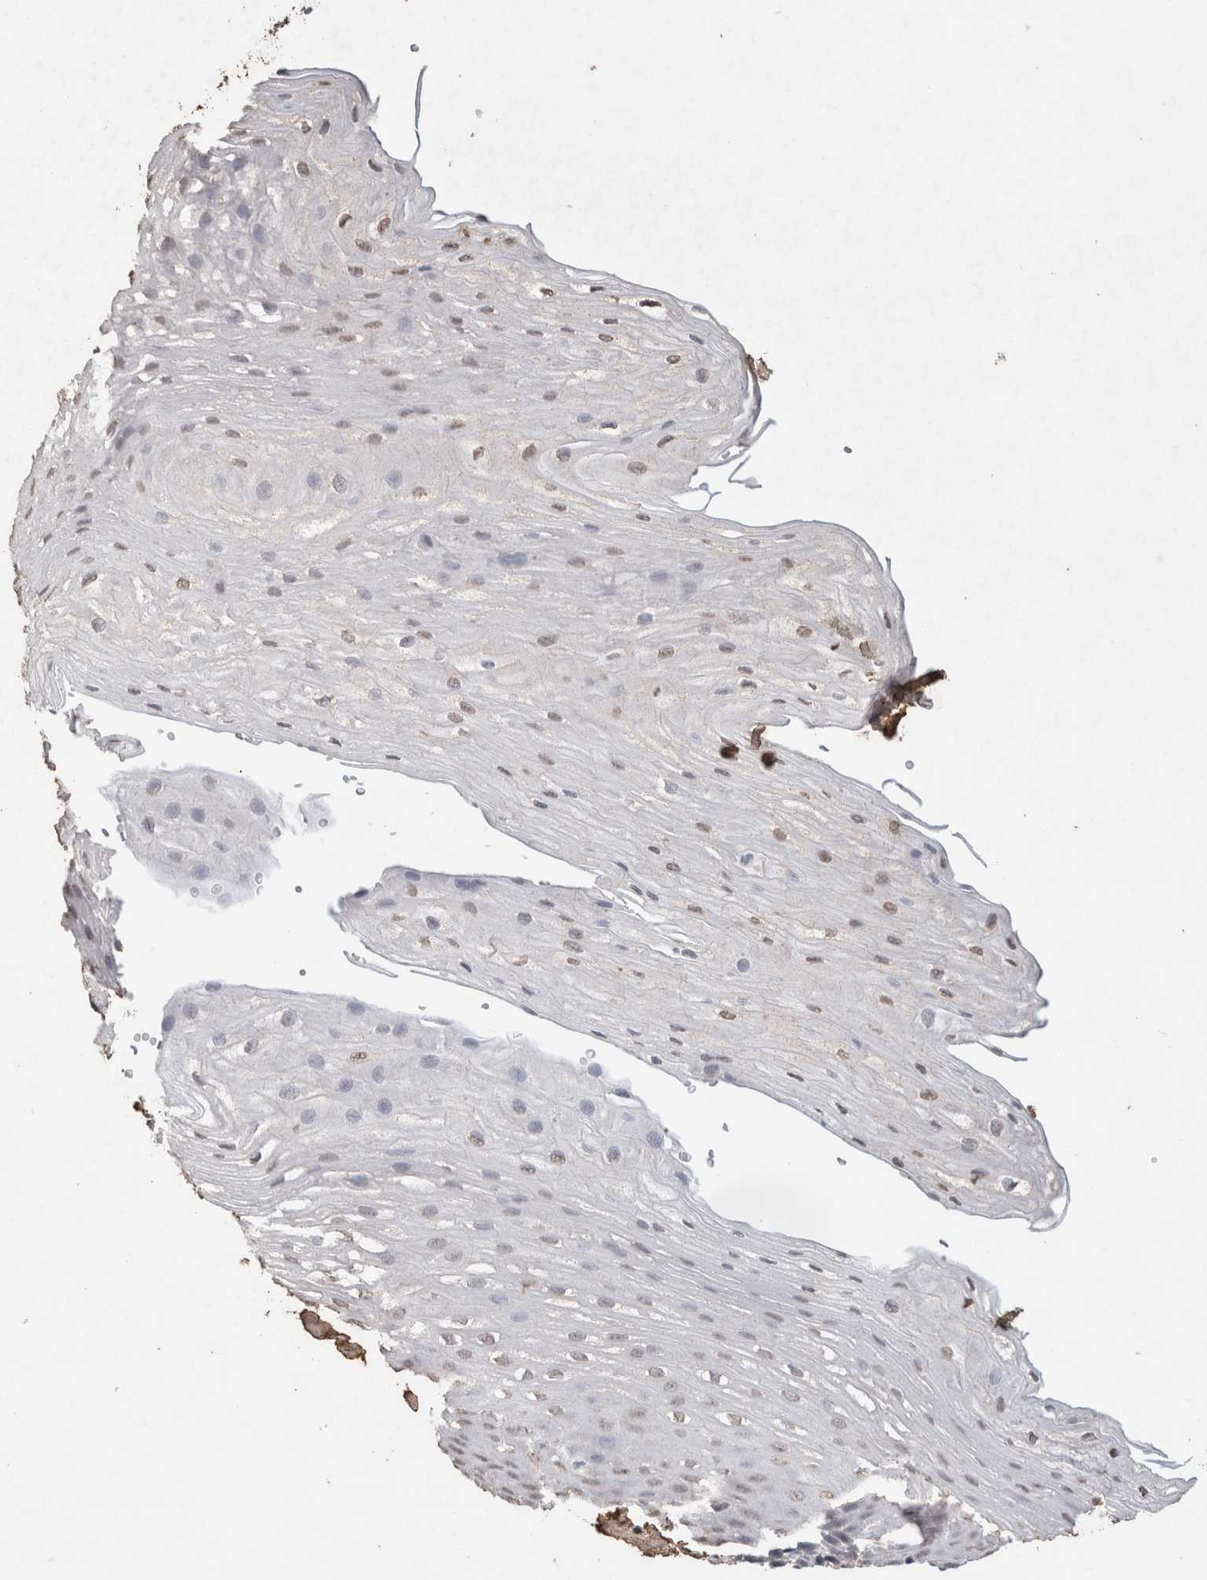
{"staining": {"intensity": "weak", "quantity": "<25%", "location": "nuclear"}, "tissue": "esophagus", "cell_type": "Squamous epithelial cells", "image_type": "normal", "snomed": [{"axis": "morphology", "description": "Normal tissue, NOS"}, {"axis": "topography", "description": "Esophagus"}], "caption": "Squamous epithelial cells show no significant expression in benign esophagus. (DAB IHC, high magnification).", "gene": "C1QTNF5", "patient": {"sex": "female", "age": 66}}